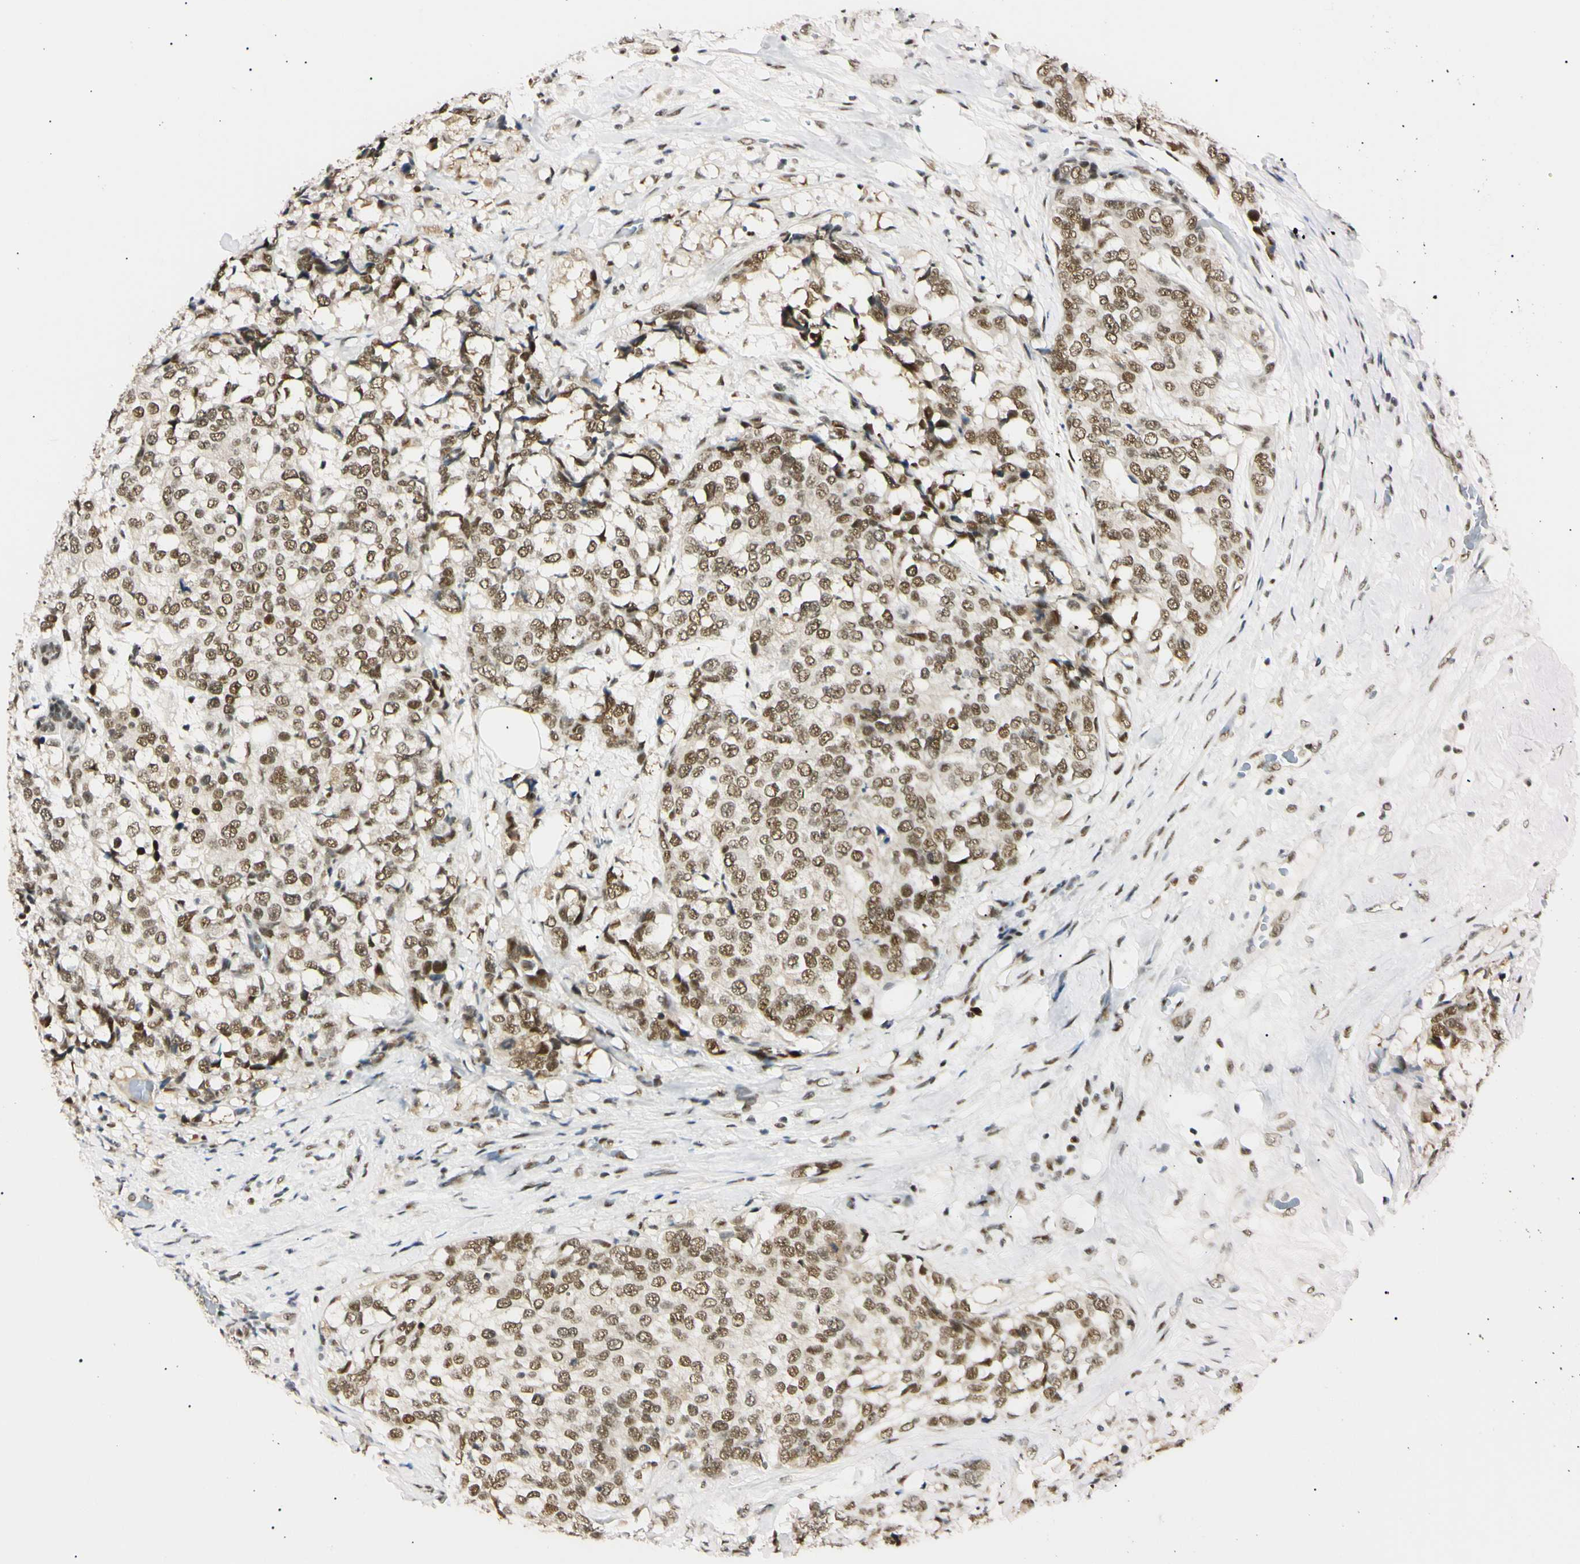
{"staining": {"intensity": "moderate", "quantity": ">75%", "location": "nuclear"}, "tissue": "breast cancer", "cell_type": "Tumor cells", "image_type": "cancer", "snomed": [{"axis": "morphology", "description": "Lobular carcinoma"}, {"axis": "topography", "description": "Breast"}], "caption": "The photomicrograph reveals immunohistochemical staining of breast lobular carcinoma. There is moderate nuclear positivity is present in about >75% of tumor cells. (IHC, brightfield microscopy, high magnification).", "gene": "ZNF134", "patient": {"sex": "female", "age": 59}}